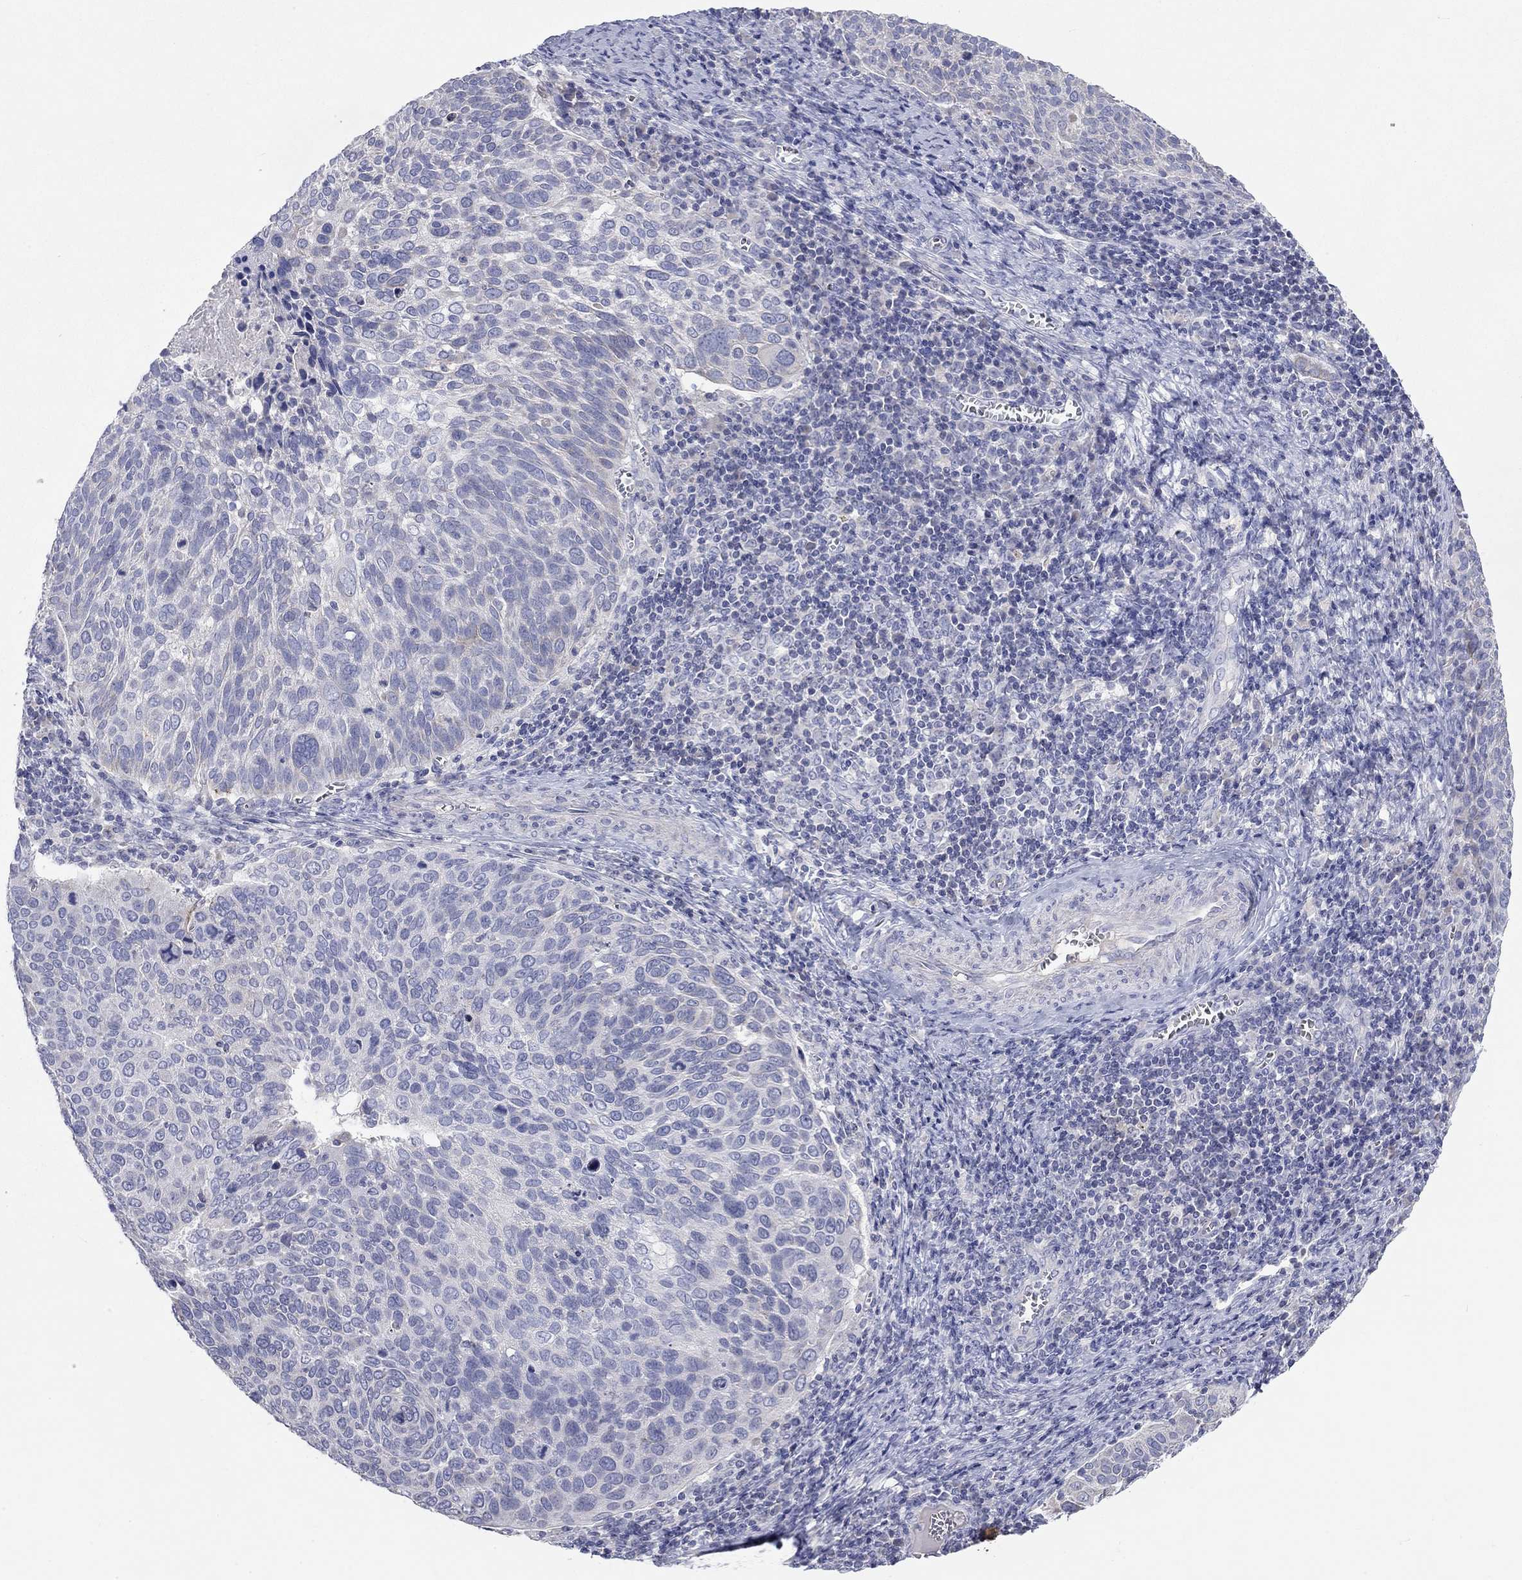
{"staining": {"intensity": "negative", "quantity": "none", "location": "none"}, "tissue": "cervical cancer", "cell_type": "Tumor cells", "image_type": "cancer", "snomed": [{"axis": "morphology", "description": "Squamous cell carcinoma, NOS"}, {"axis": "topography", "description": "Cervix"}], "caption": "An immunohistochemistry histopathology image of cervical squamous cell carcinoma is shown. There is no staining in tumor cells of cervical squamous cell carcinoma. (DAB (3,3'-diaminobenzidine) immunohistochemistry (IHC), high magnification).", "gene": "RCAN1", "patient": {"sex": "female", "age": 39}}